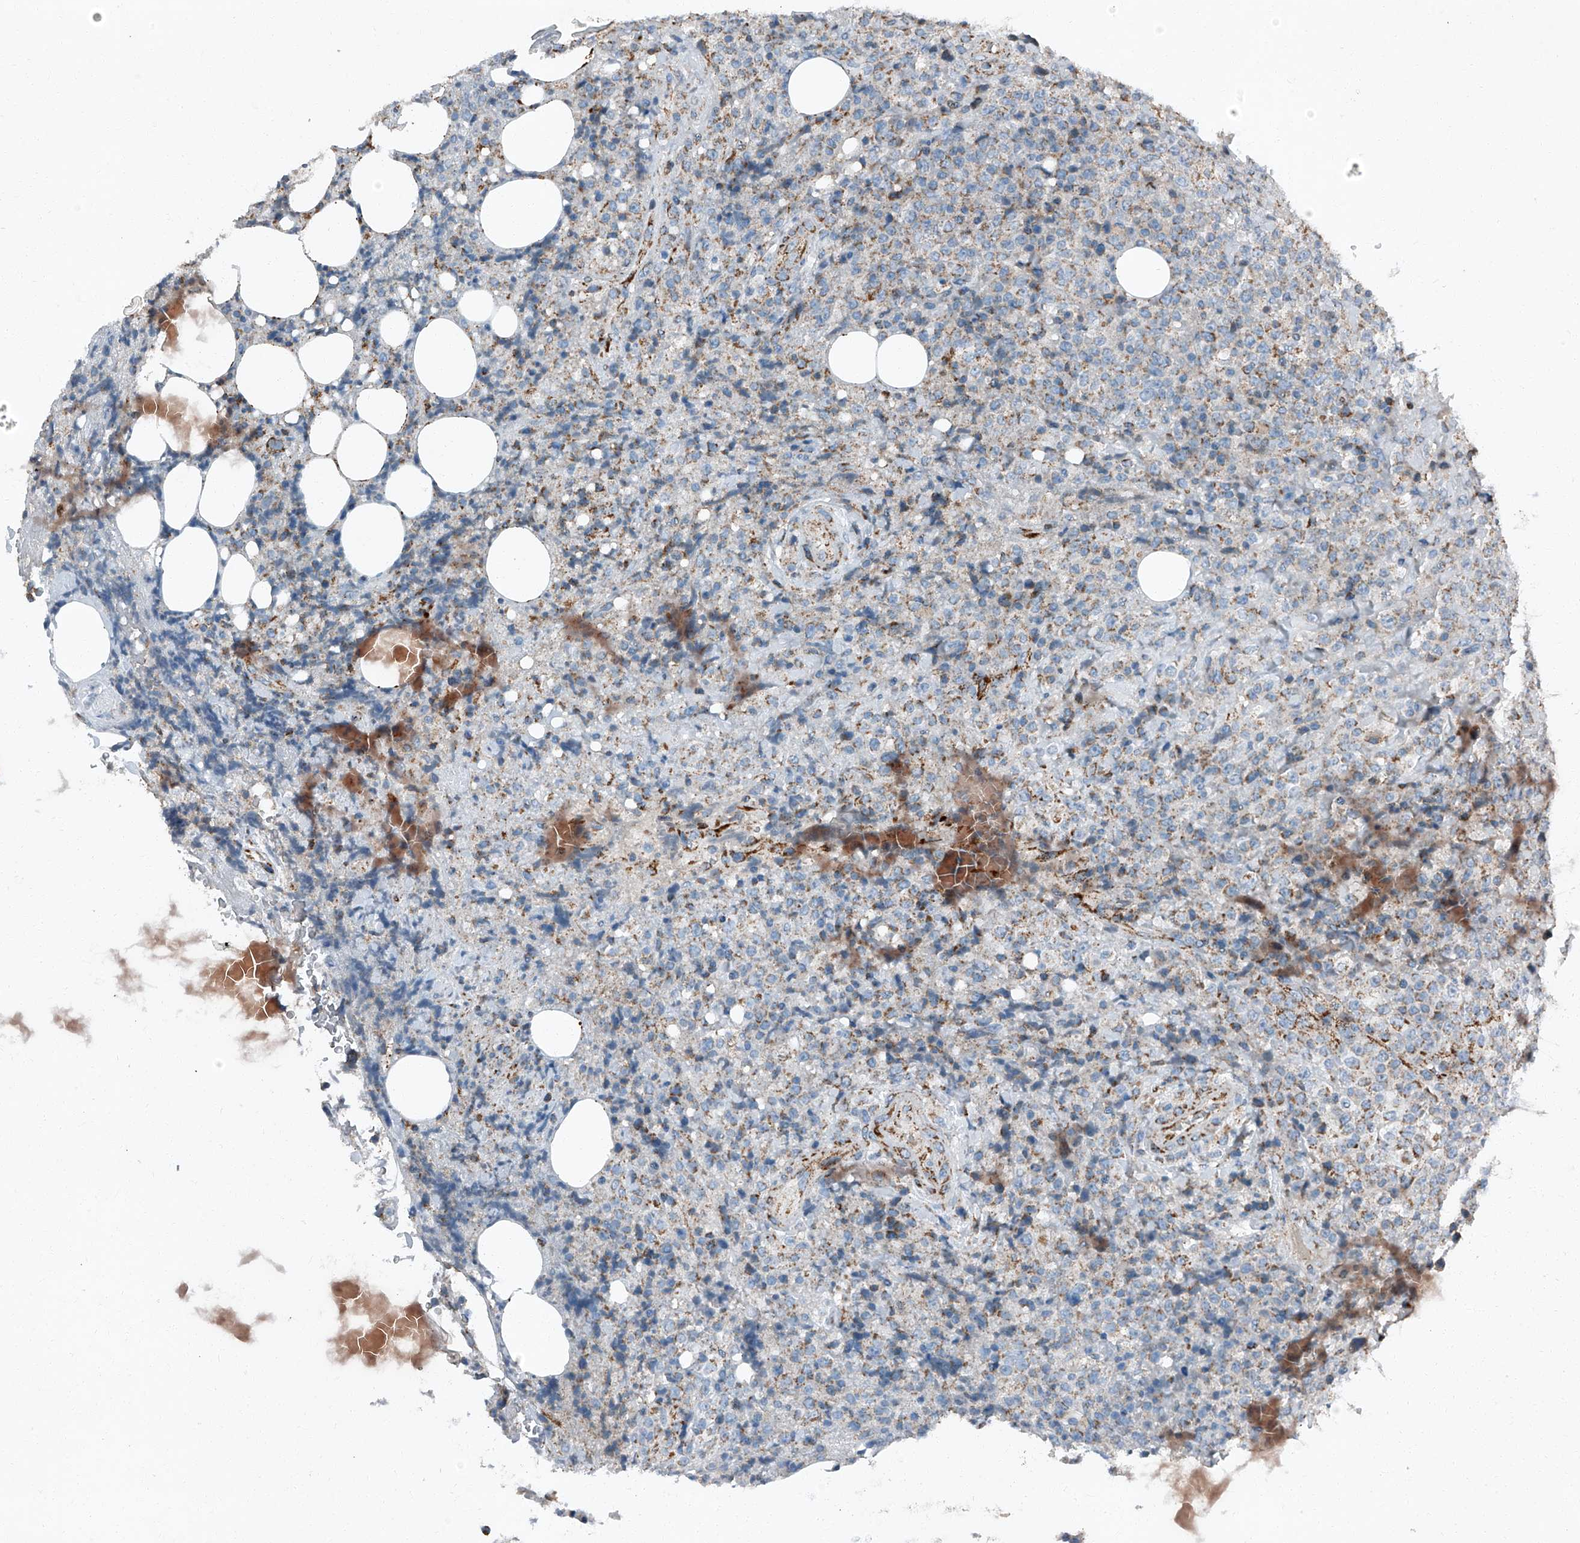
{"staining": {"intensity": "weak", "quantity": "<25%", "location": "cytoplasmic/membranous"}, "tissue": "lymphoma", "cell_type": "Tumor cells", "image_type": "cancer", "snomed": [{"axis": "morphology", "description": "Malignant lymphoma, non-Hodgkin's type, High grade"}, {"axis": "topography", "description": "Lymph node"}], "caption": "Malignant lymphoma, non-Hodgkin's type (high-grade) was stained to show a protein in brown. There is no significant positivity in tumor cells.", "gene": "CHRNA7", "patient": {"sex": "male", "age": 13}}